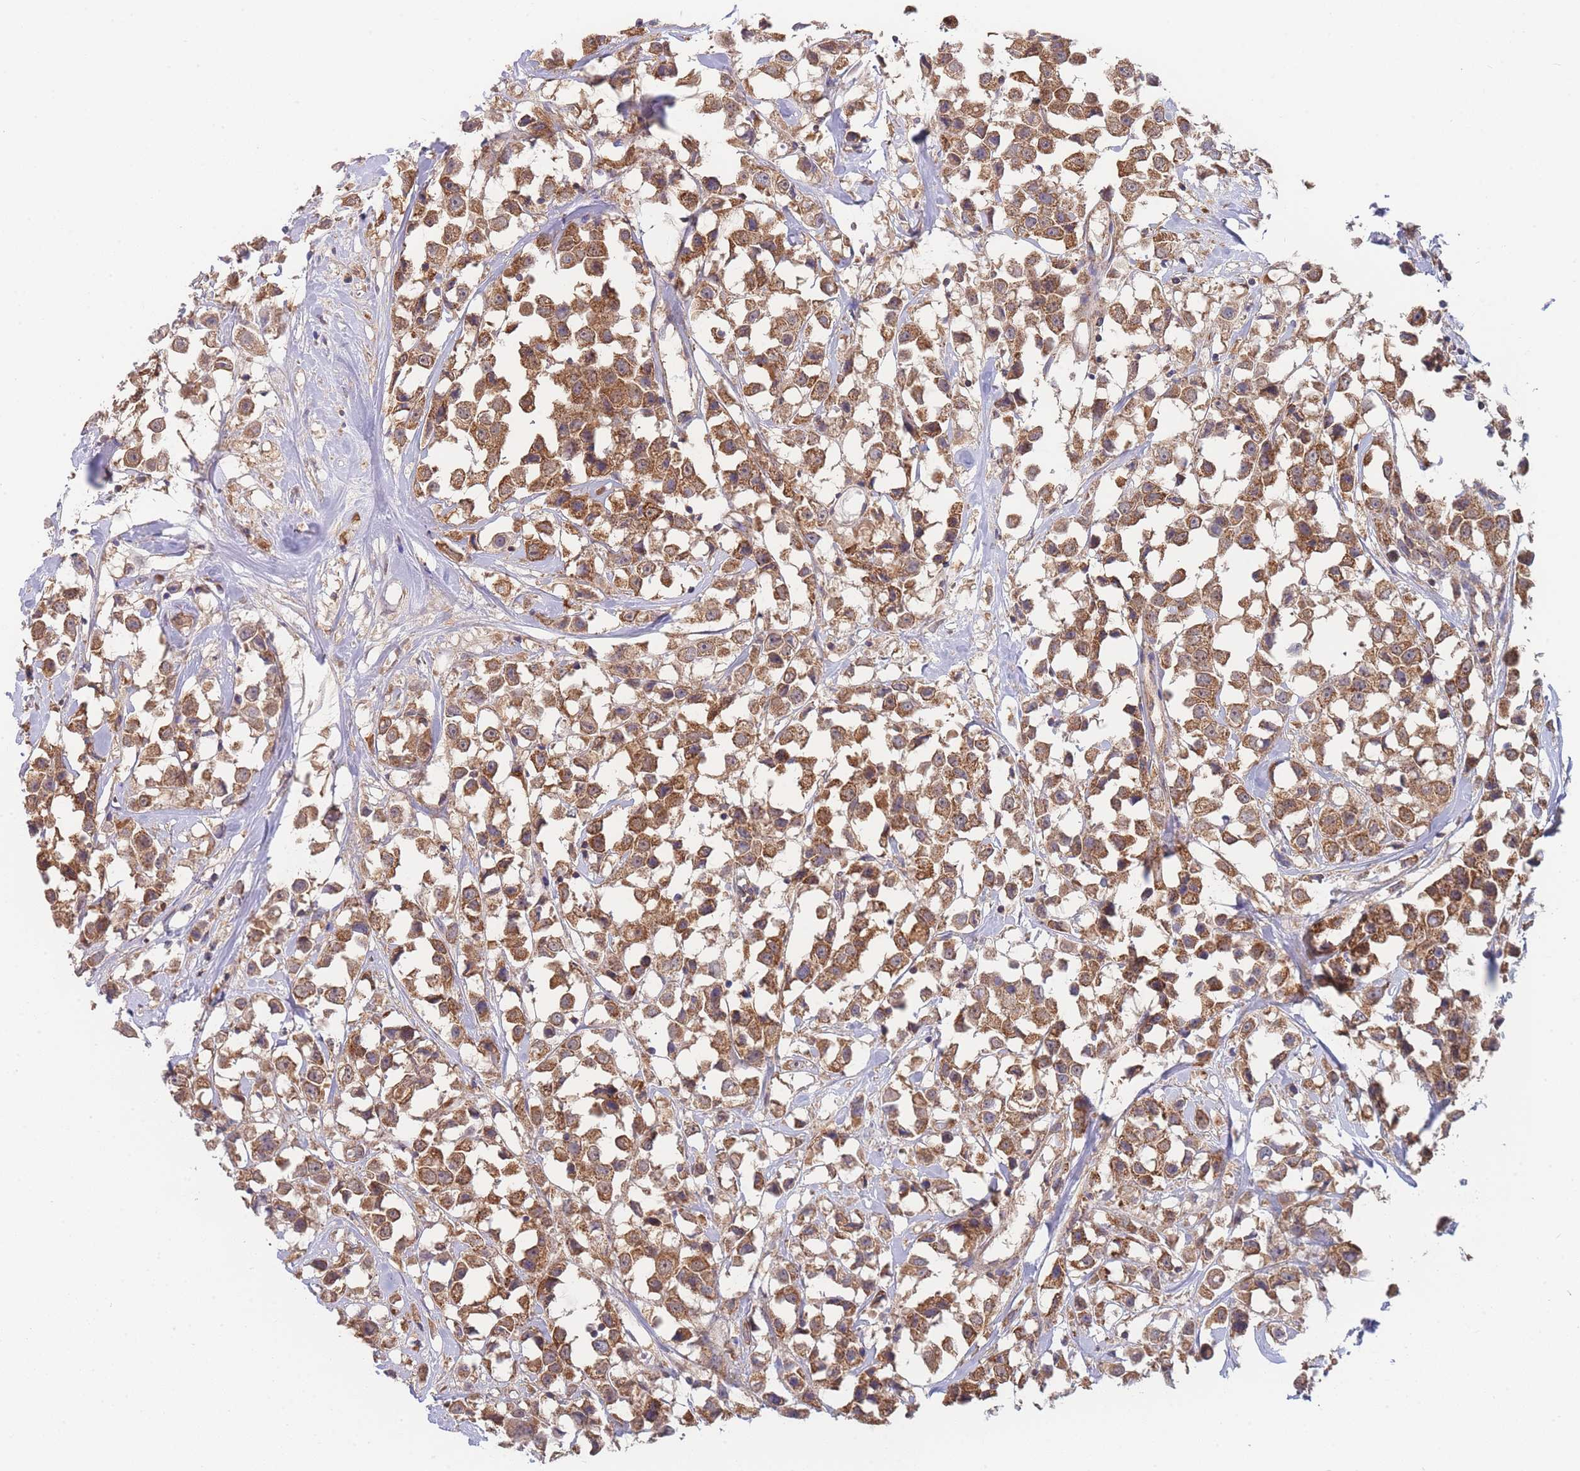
{"staining": {"intensity": "moderate", "quantity": ">75%", "location": "cytoplasmic/membranous"}, "tissue": "breast cancer", "cell_type": "Tumor cells", "image_type": "cancer", "snomed": [{"axis": "morphology", "description": "Duct carcinoma"}, {"axis": "topography", "description": "Breast"}], "caption": "Invasive ductal carcinoma (breast) stained with a brown dye exhibits moderate cytoplasmic/membranous positive positivity in about >75% of tumor cells.", "gene": "MRPS18B", "patient": {"sex": "female", "age": 61}}